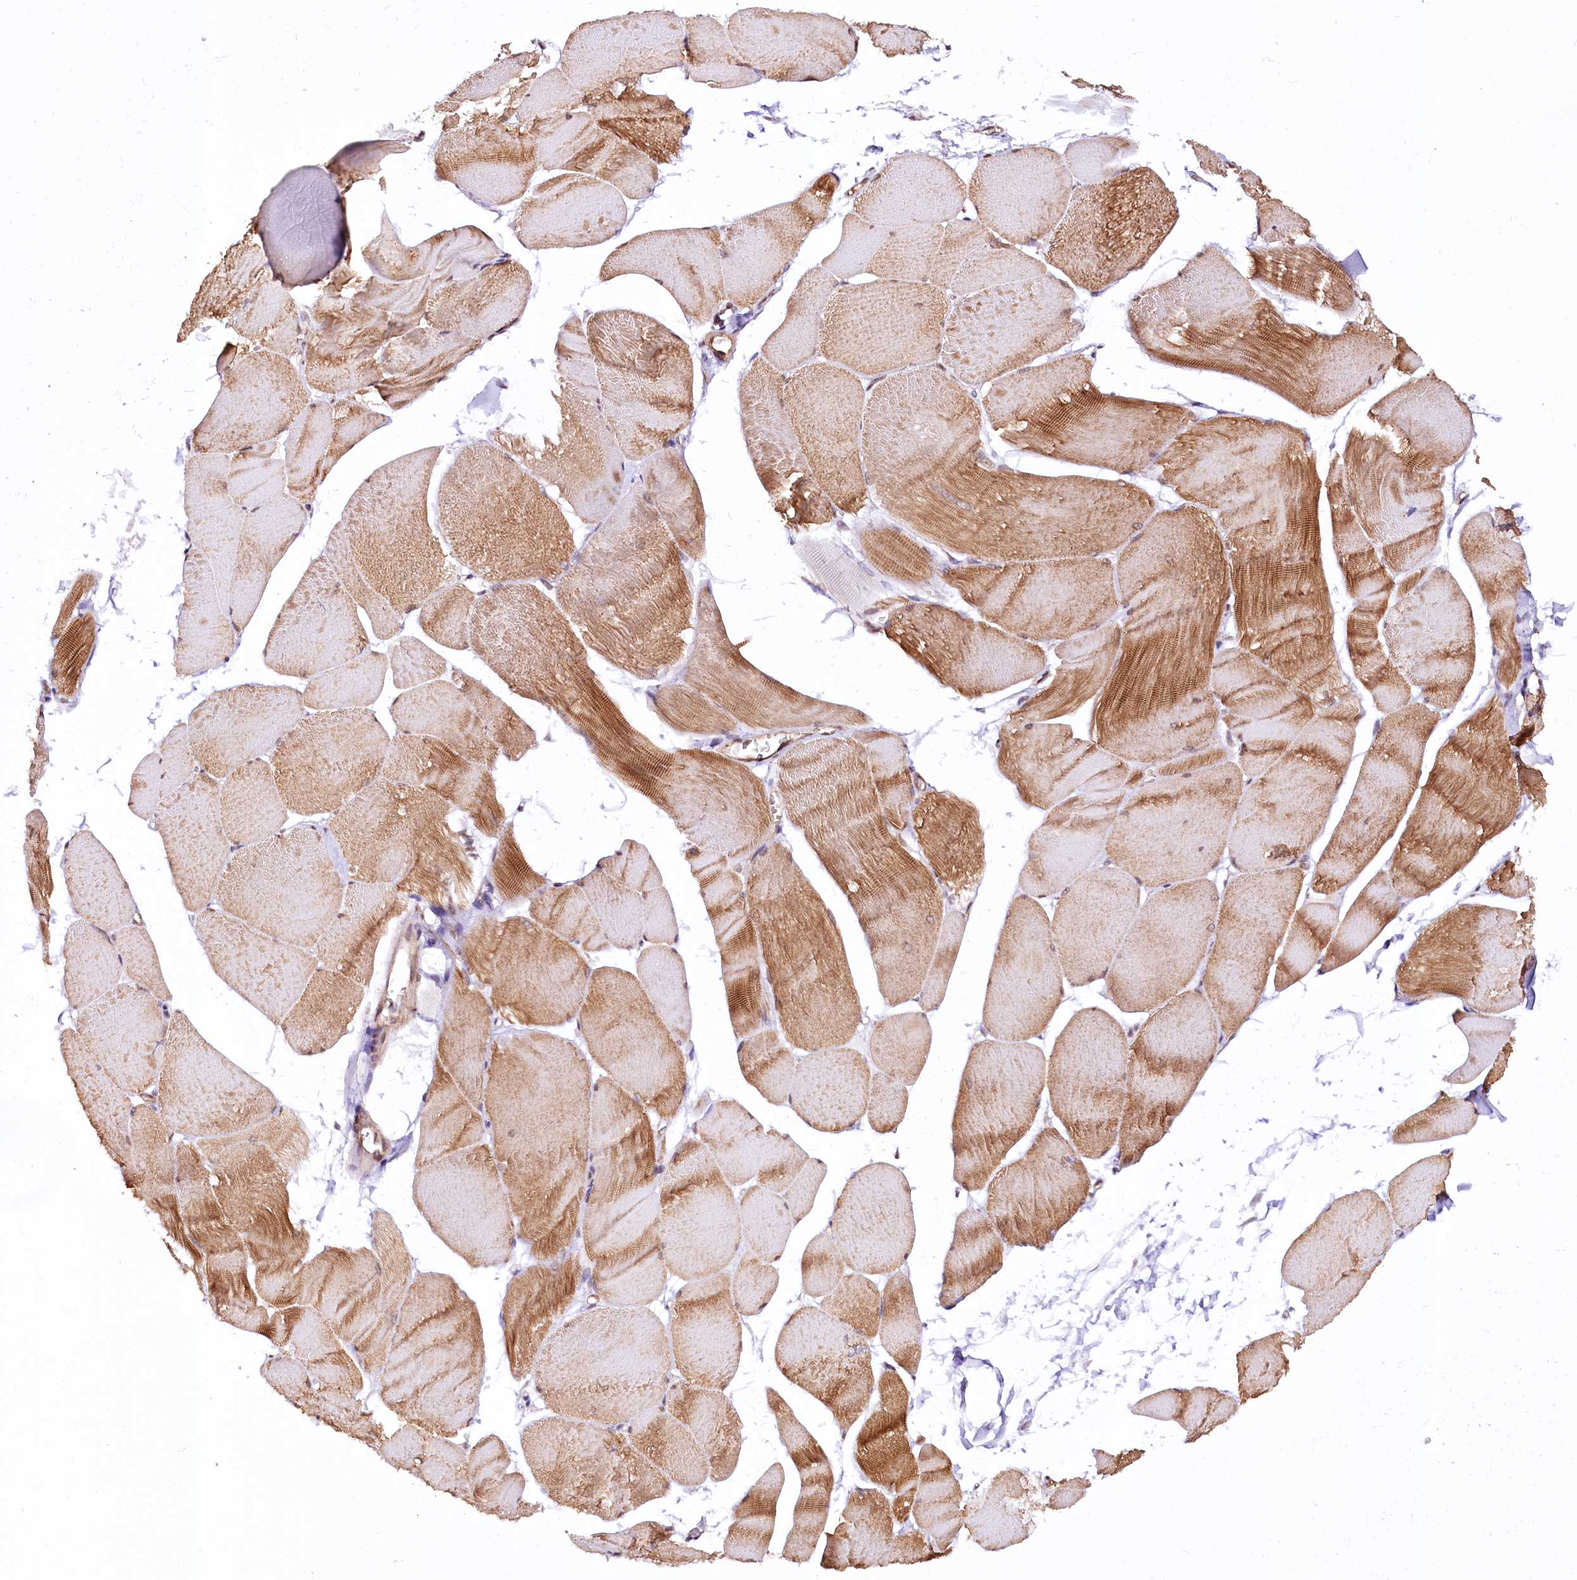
{"staining": {"intensity": "moderate", "quantity": ">75%", "location": "cytoplasmic/membranous"}, "tissue": "skeletal muscle", "cell_type": "Myocytes", "image_type": "normal", "snomed": [{"axis": "morphology", "description": "Normal tissue, NOS"}, {"axis": "morphology", "description": "Basal cell carcinoma"}, {"axis": "topography", "description": "Skeletal muscle"}], "caption": "This image demonstrates immunohistochemistry (IHC) staining of normal skeletal muscle, with medium moderate cytoplasmic/membranous staining in about >75% of myocytes.", "gene": "ST7", "patient": {"sex": "female", "age": 64}}